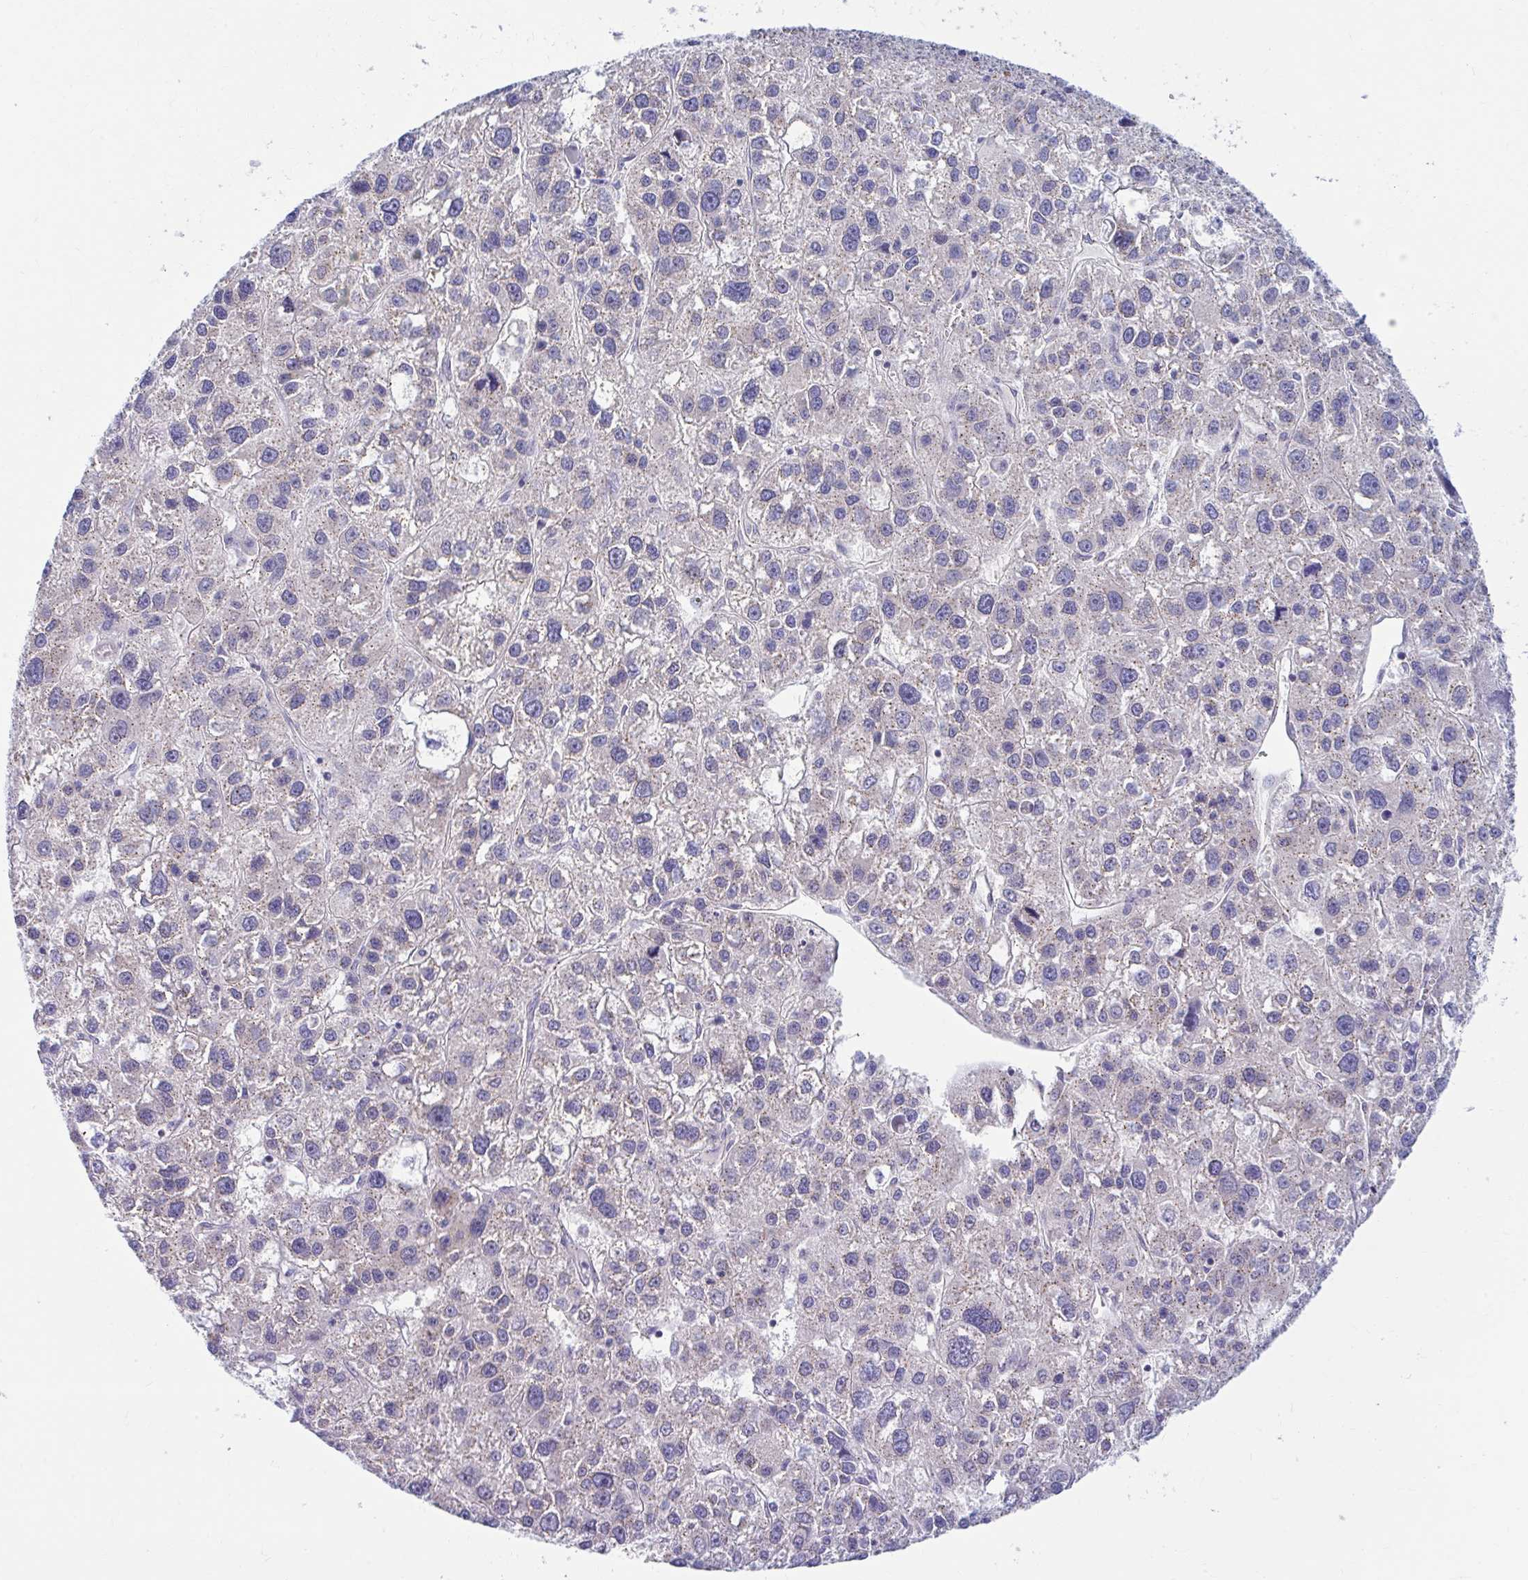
{"staining": {"intensity": "moderate", "quantity": "<25%", "location": "cytoplasmic/membranous"}, "tissue": "liver cancer", "cell_type": "Tumor cells", "image_type": "cancer", "snomed": [{"axis": "morphology", "description": "Carcinoma, Hepatocellular, NOS"}, {"axis": "topography", "description": "Liver"}], "caption": "Human hepatocellular carcinoma (liver) stained with a brown dye reveals moderate cytoplasmic/membranous positive expression in approximately <25% of tumor cells.", "gene": "RADIL", "patient": {"sex": "male", "age": 73}}